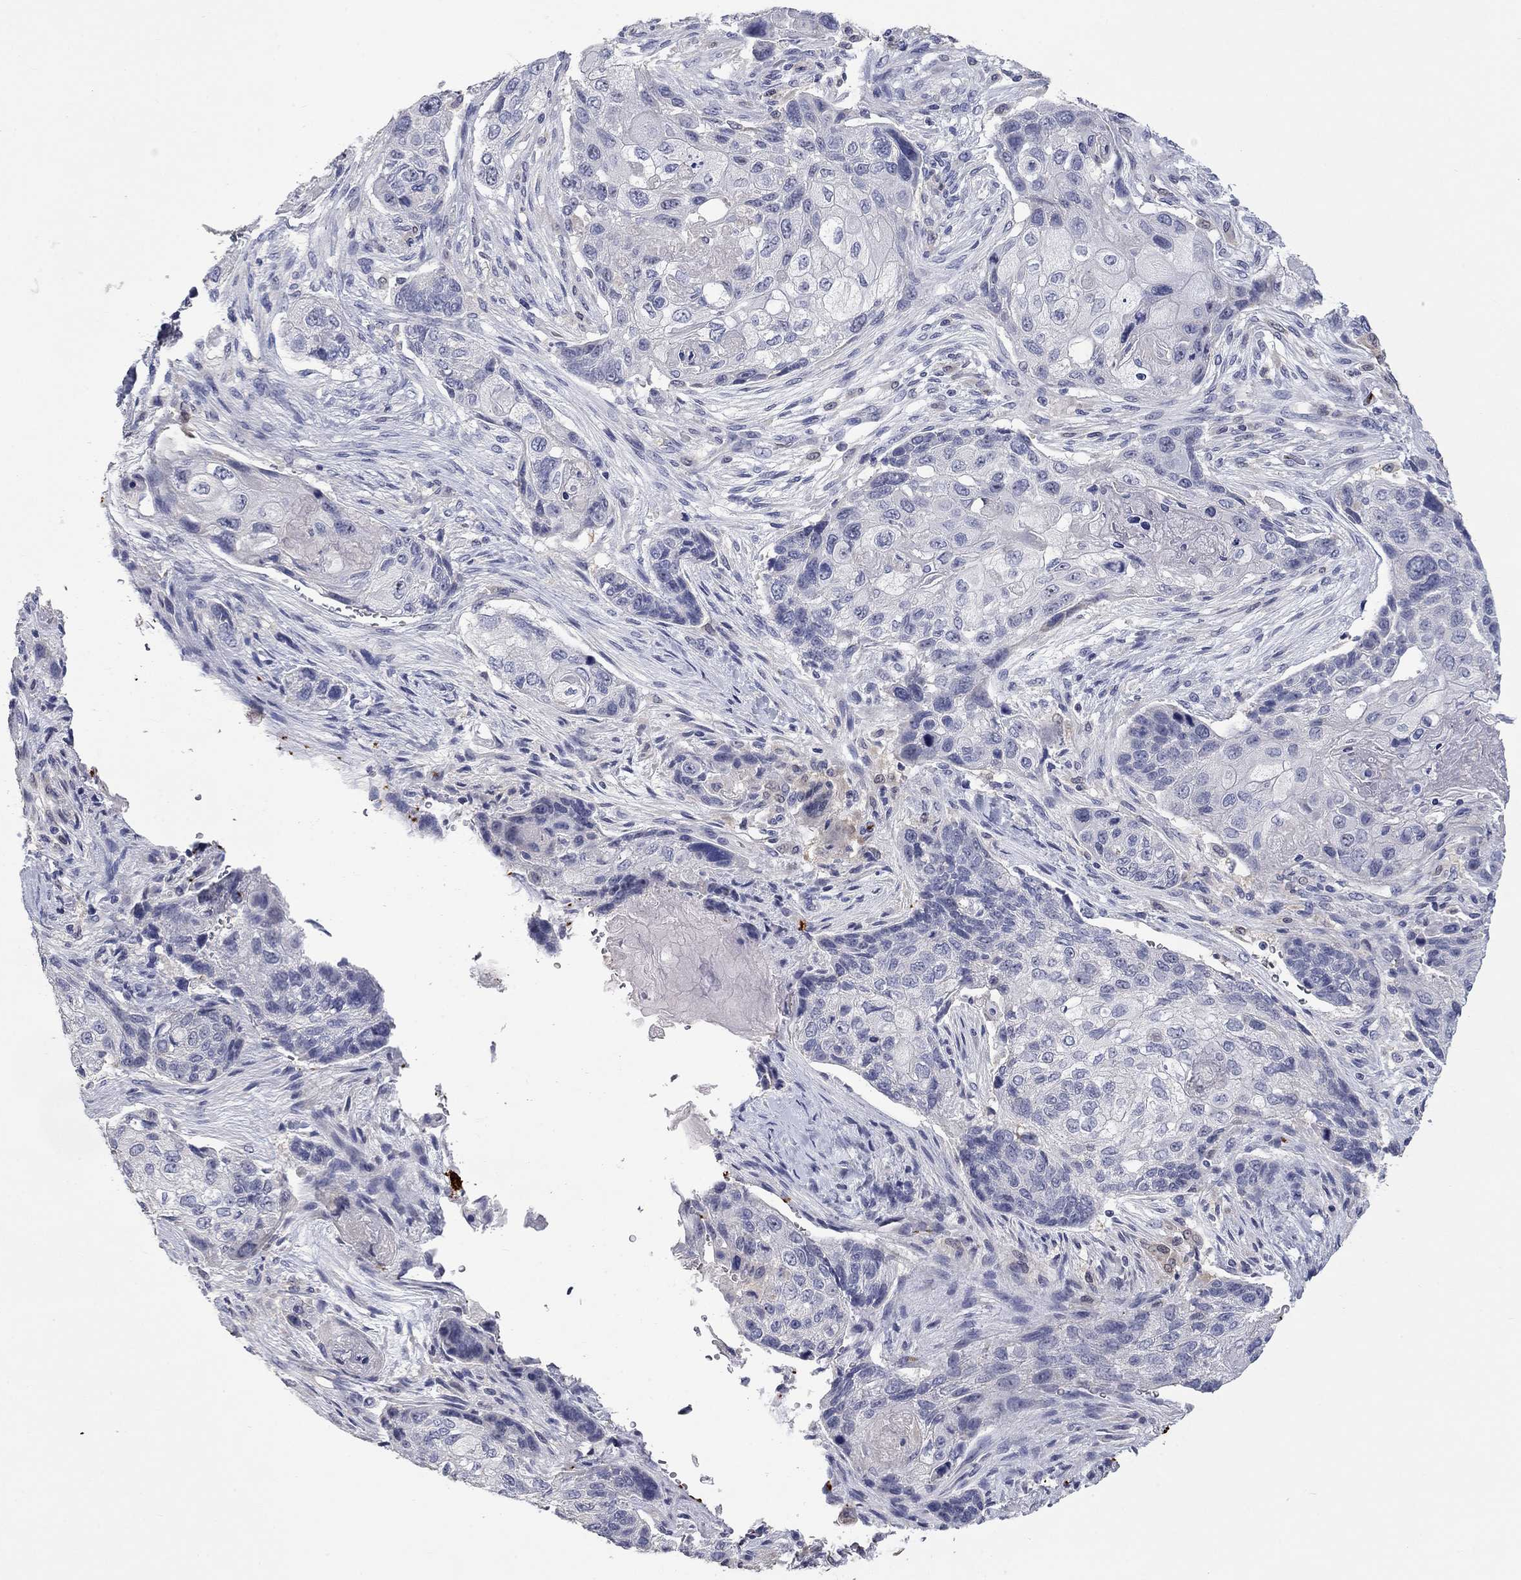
{"staining": {"intensity": "negative", "quantity": "none", "location": "none"}, "tissue": "lung cancer", "cell_type": "Tumor cells", "image_type": "cancer", "snomed": [{"axis": "morphology", "description": "Normal tissue, NOS"}, {"axis": "morphology", "description": "Squamous cell carcinoma, NOS"}, {"axis": "topography", "description": "Bronchus"}, {"axis": "topography", "description": "Lung"}], "caption": "An immunohistochemistry micrograph of lung squamous cell carcinoma is shown. There is no staining in tumor cells of lung squamous cell carcinoma.", "gene": "PLEK", "patient": {"sex": "male", "age": 69}}